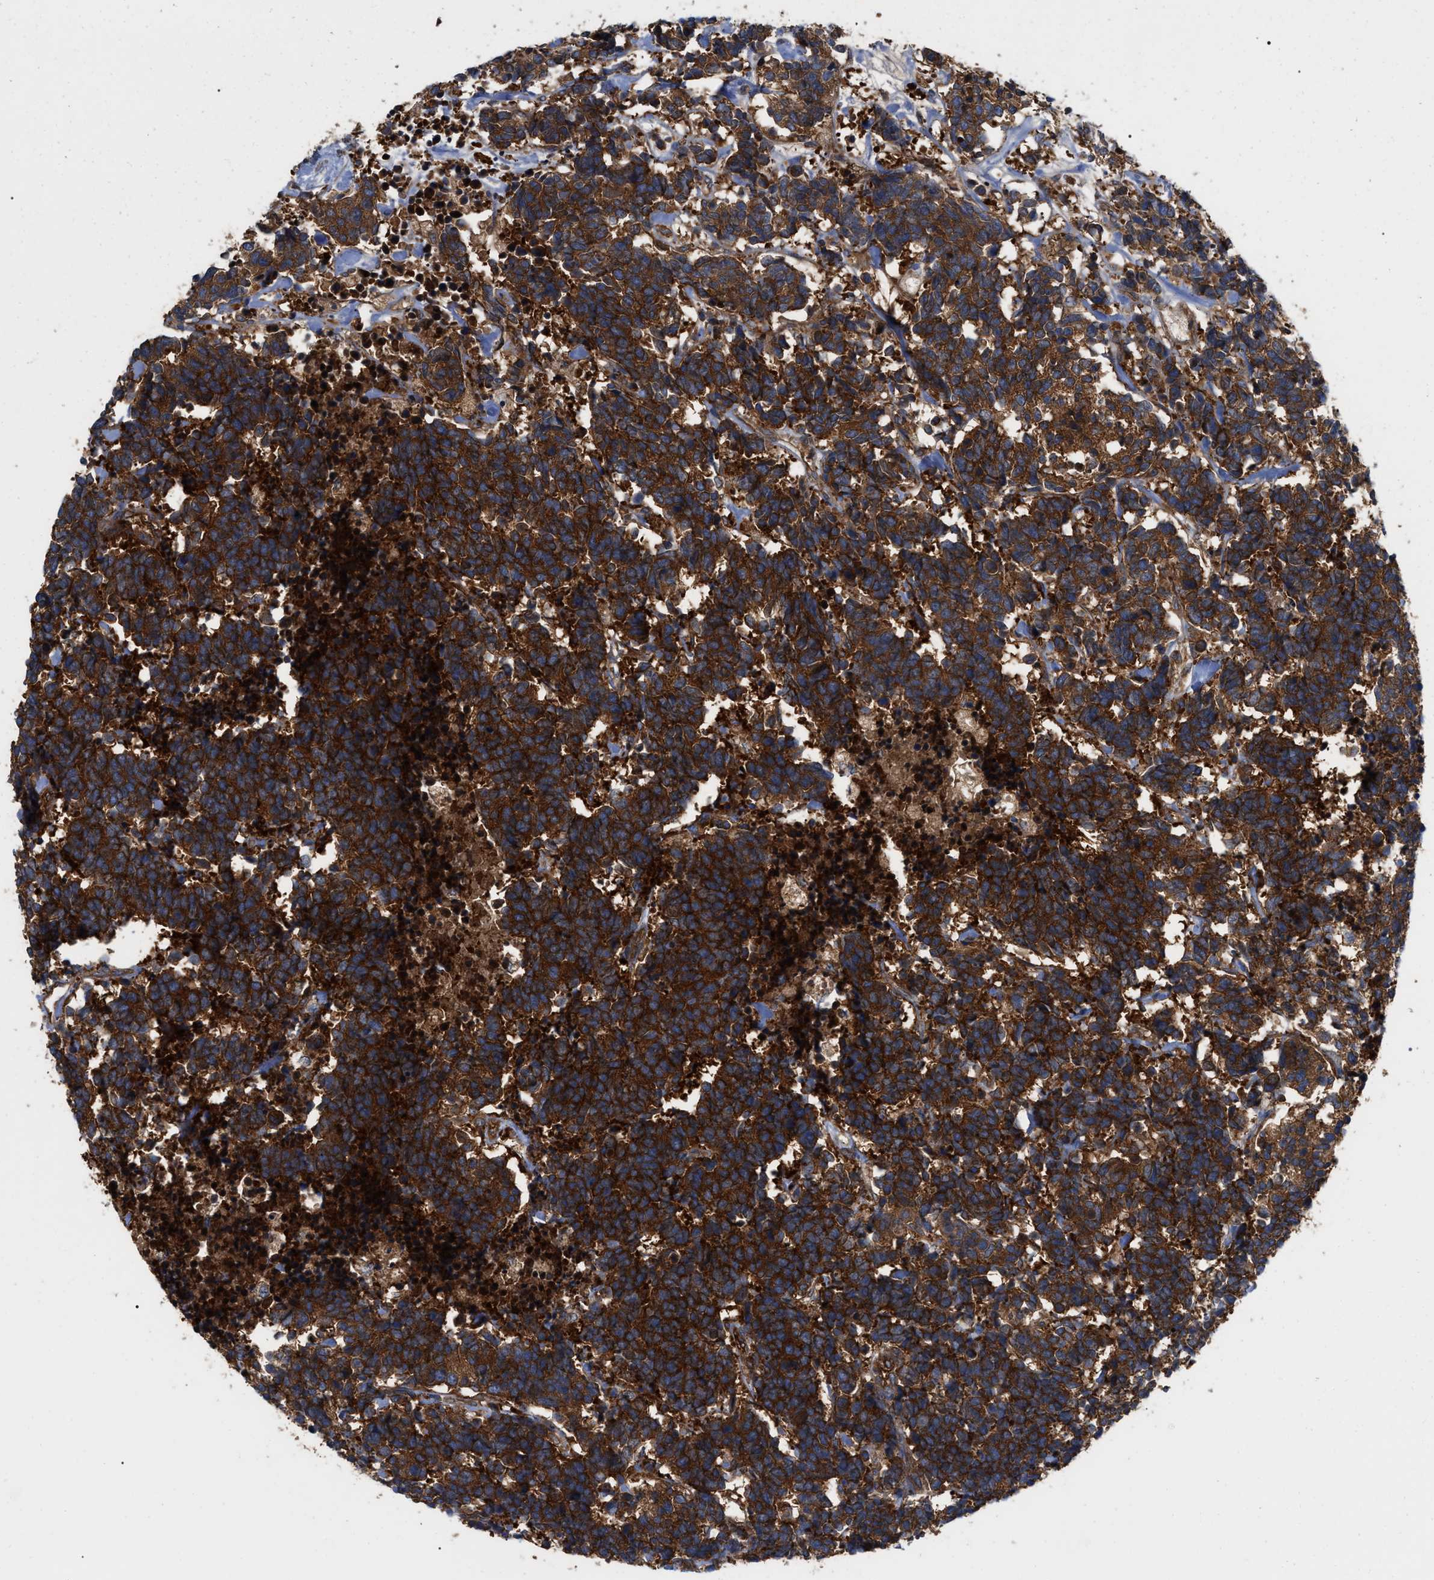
{"staining": {"intensity": "strong", "quantity": ">75%", "location": "cytoplasmic/membranous"}, "tissue": "carcinoid", "cell_type": "Tumor cells", "image_type": "cancer", "snomed": [{"axis": "morphology", "description": "Carcinoma, NOS"}, {"axis": "morphology", "description": "Carcinoid, malignant, NOS"}, {"axis": "topography", "description": "Urinary bladder"}], "caption": "A high amount of strong cytoplasmic/membranous expression is seen in approximately >75% of tumor cells in carcinoma tissue. (IHC, brightfield microscopy, high magnification).", "gene": "RABEP1", "patient": {"sex": "male", "age": 57}}